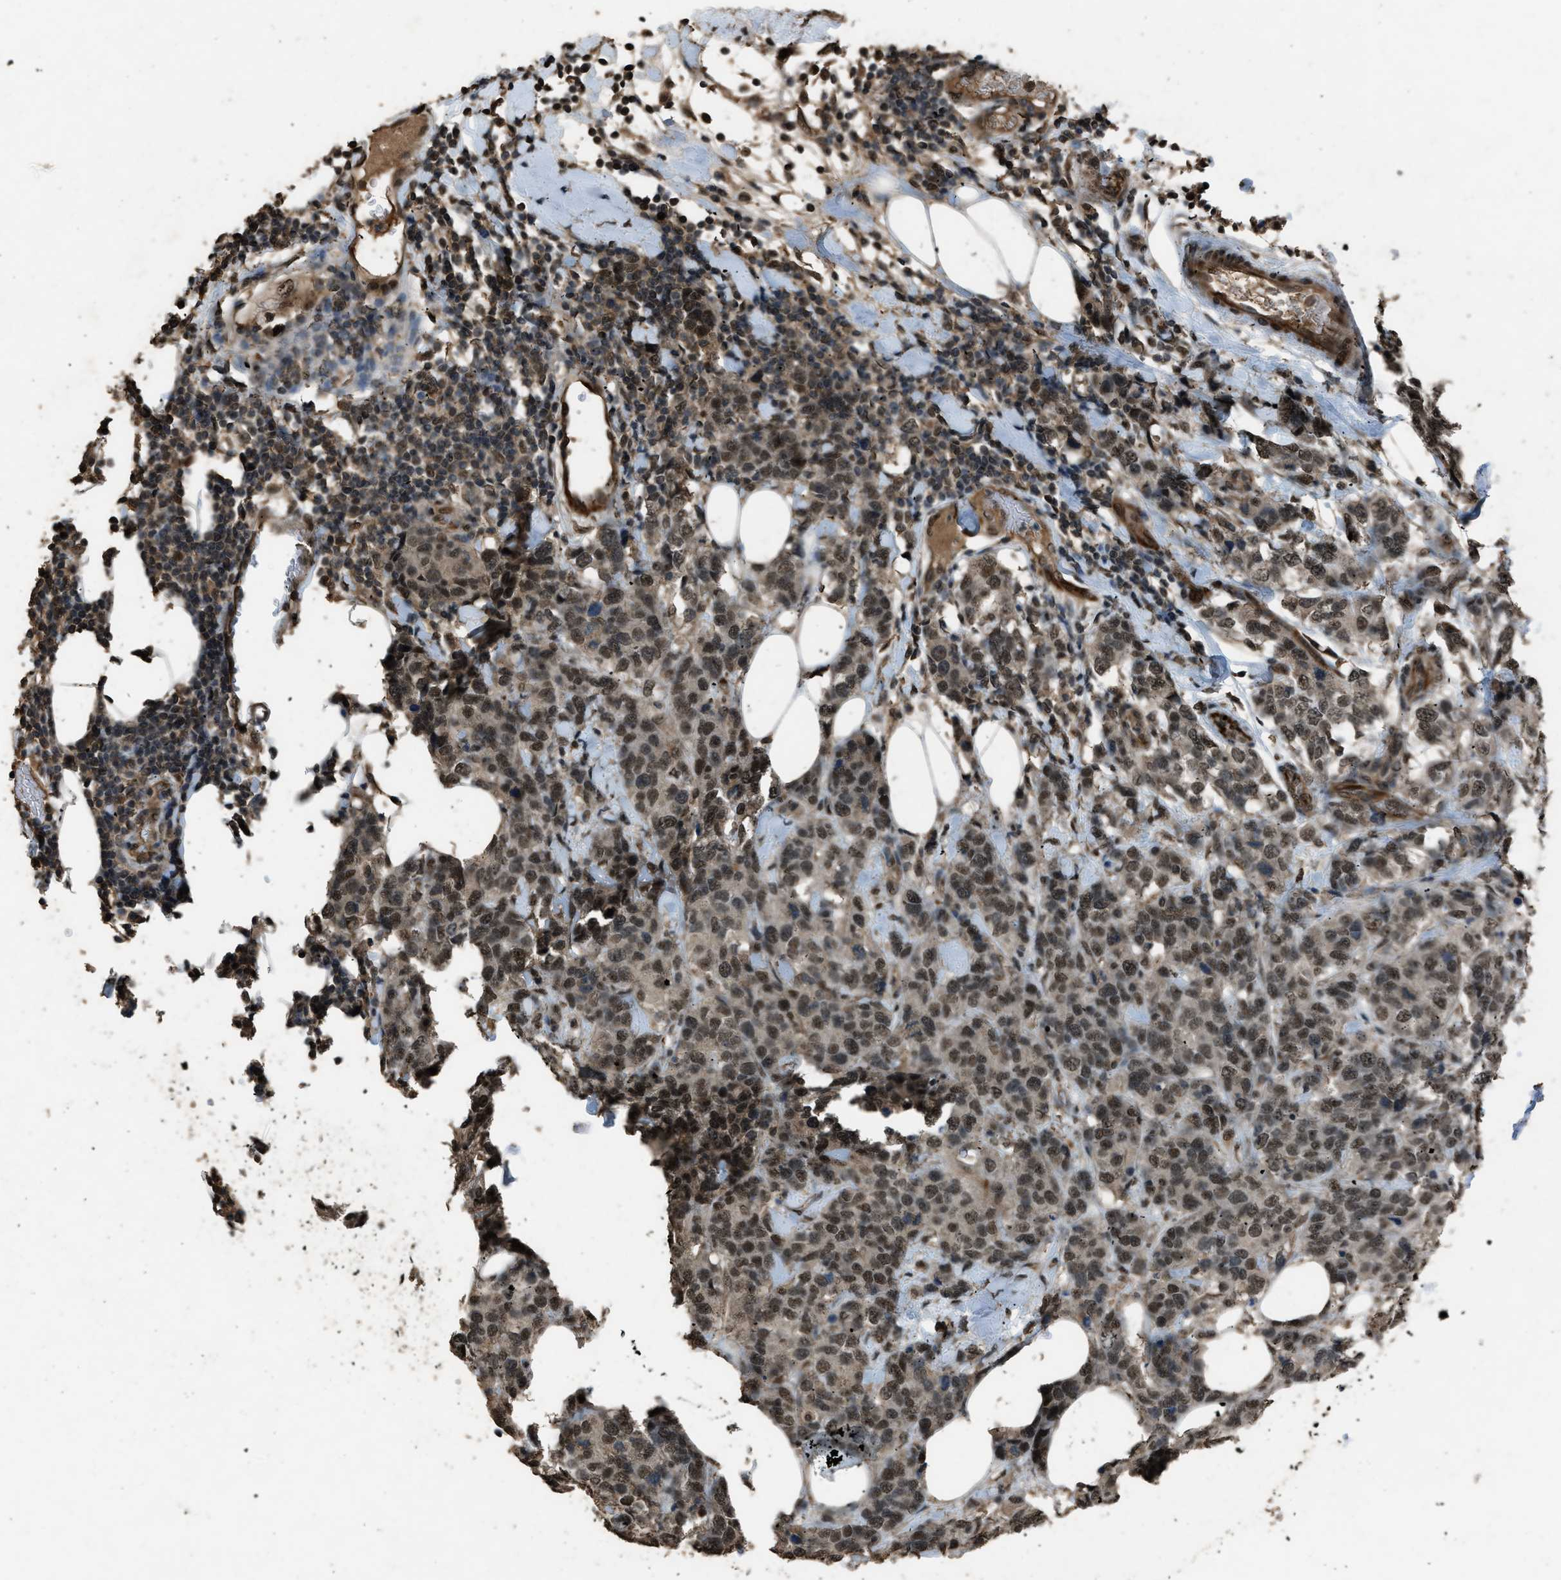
{"staining": {"intensity": "moderate", "quantity": ">75%", "location": "nuclear"}, "tissue": "breast cancer", "cell_type": "Tumor cells", "image_type": "cancer", "snomed": [{"axis": "morphology", "description": "Lobular carcinoma"}, {"axis": "topography", "description": "Breast"}], "caption": "Breast lobular carcinoma stained with DAB immunohistochemistry exhibits medium levels of moderate nuclear staining in about >75% of tumor cells.", "gene": "SERTAD2", "patient": {"sex": "female", "age": 59}}